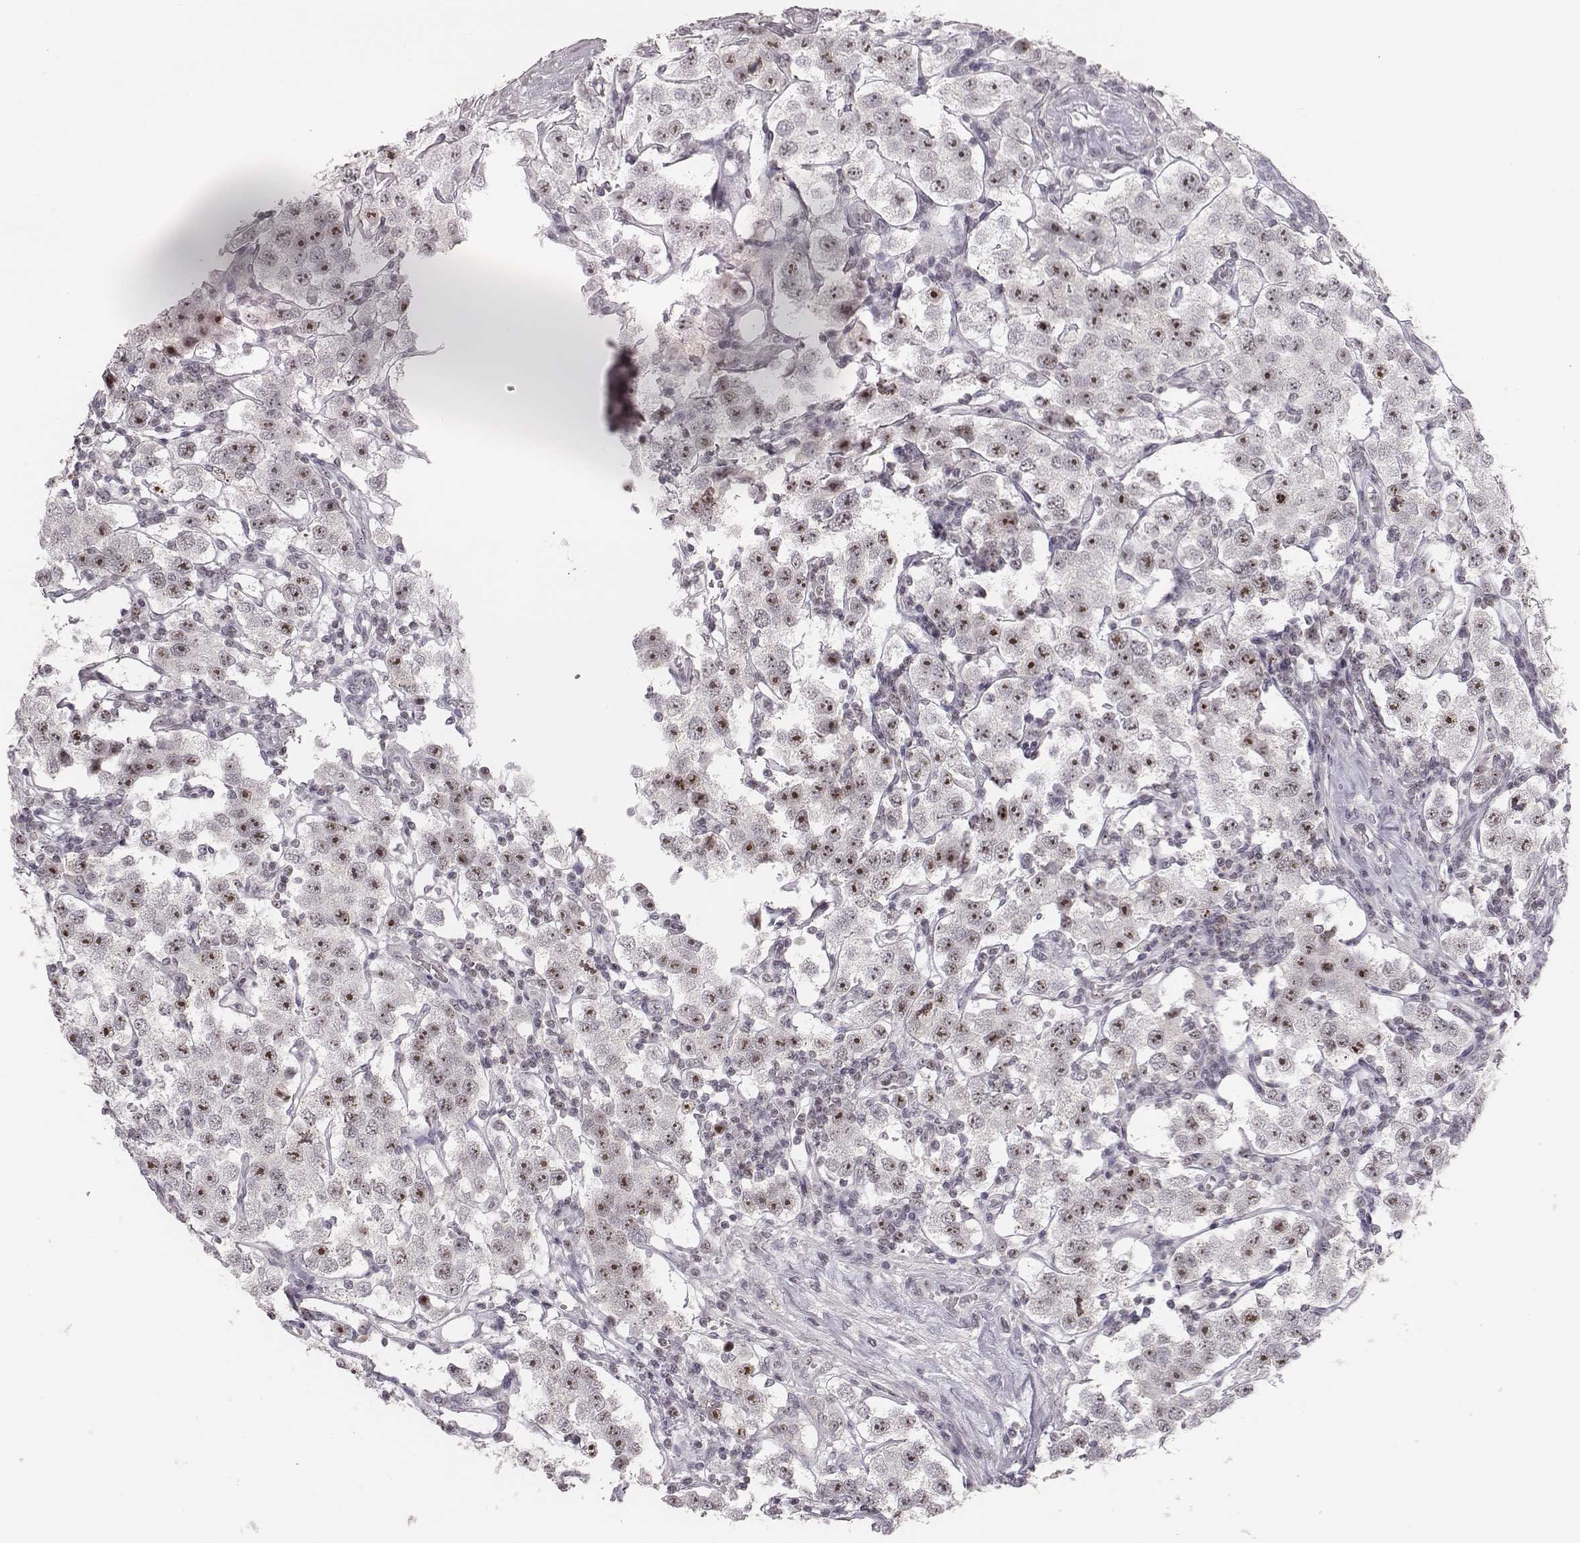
{"staining": {"intensity": "strong", "quantity": "25%-75%", "location": "cytoplasmic/membranous"}, "tissue": "testis cancer", "cell_type": "Tumor cells", "image_type": "cancer", "snomed": [{"axis": "morphology", "description": "Seminoma, NOS"}, {"axis": "topography", "description": "Testis"}], "caption": "Immunohistochemical staining of seminoma (testis) shows high levels of strong cytoplasmic/membranous protein expression in approximately 25%-75% of tumor cells.", "gene": "NIFK", "patient": {"sex": "male", "age": 37}}